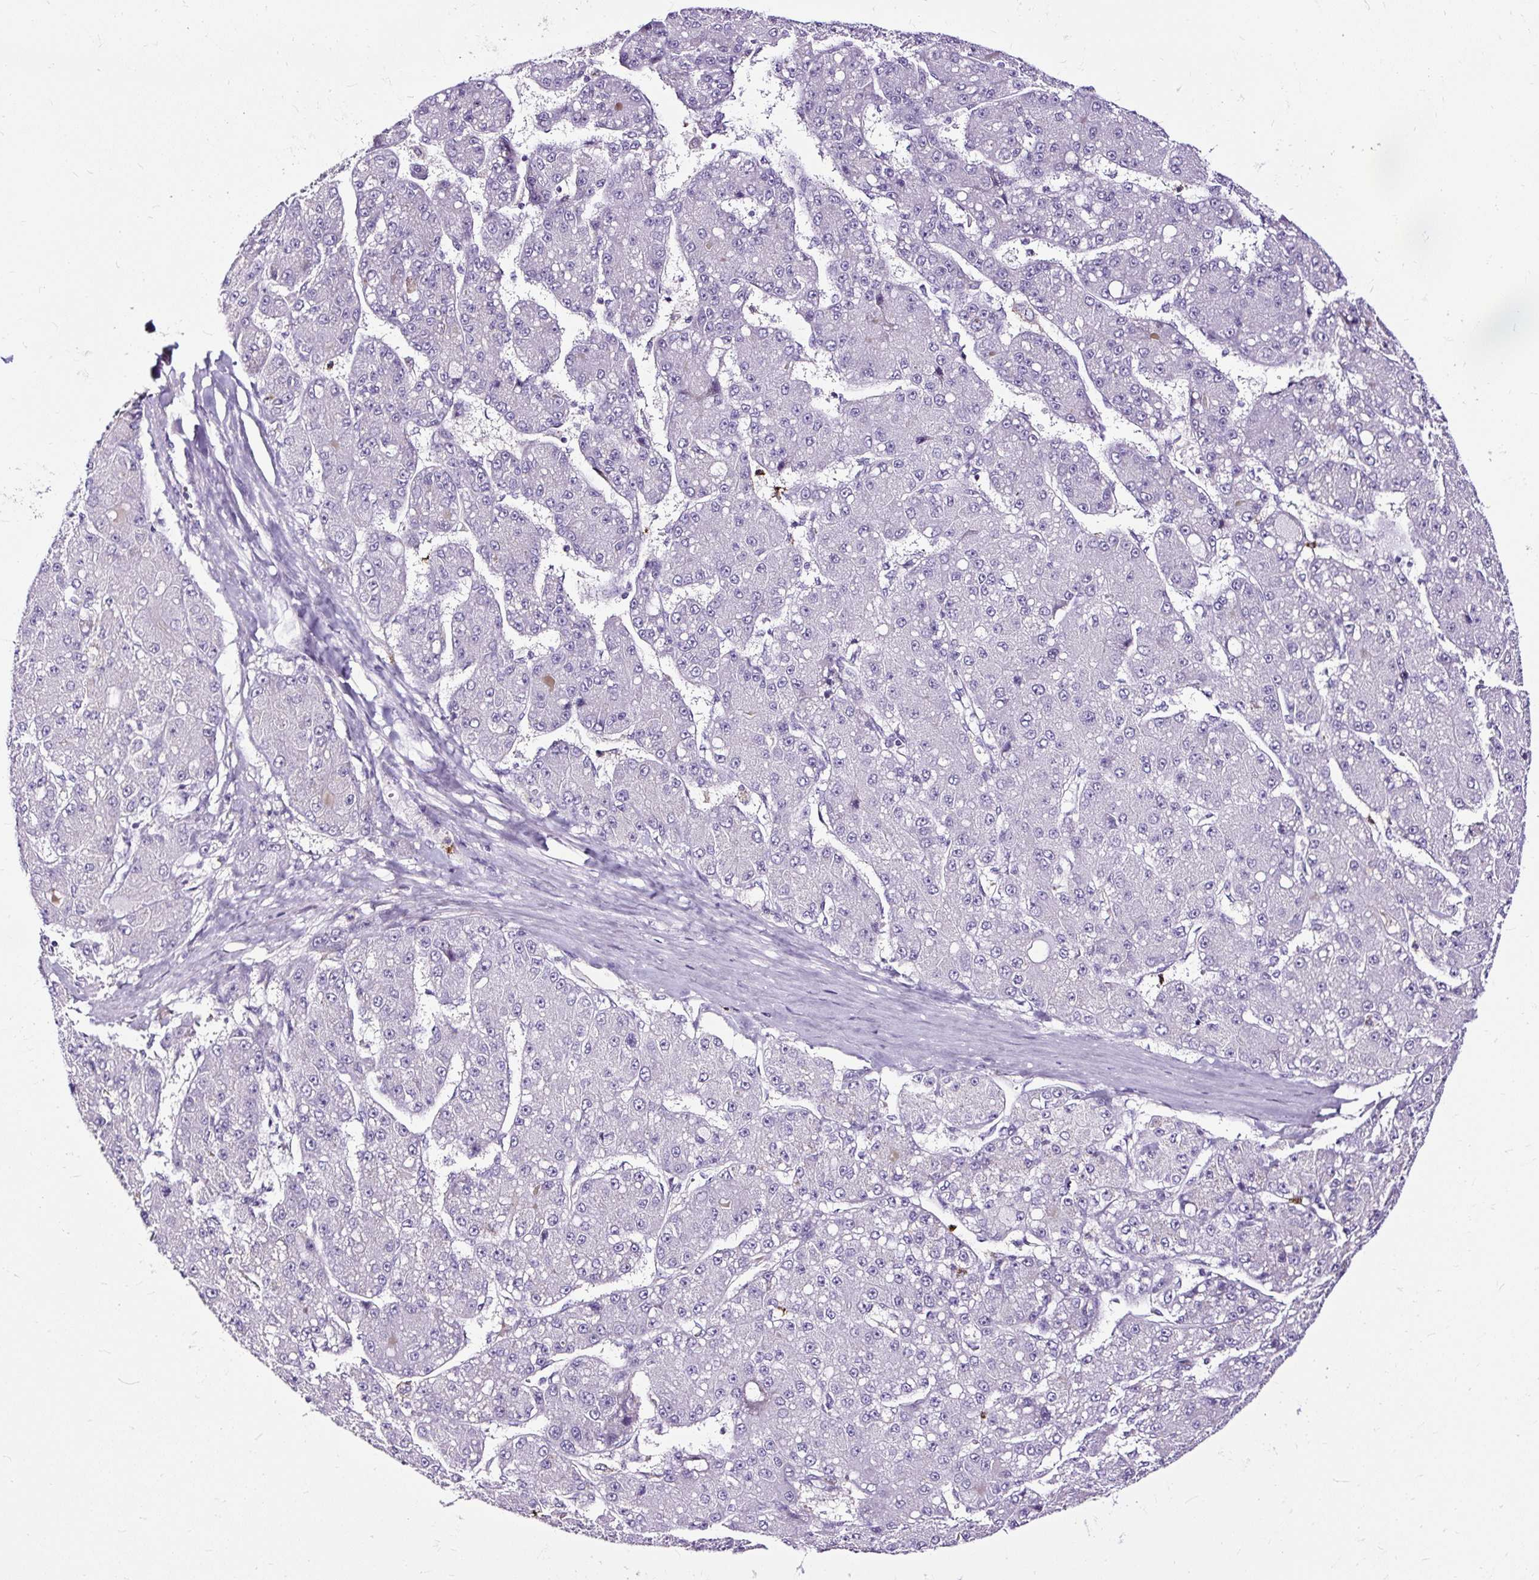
{"staining": {"intensity": "negative", "quantity": "none", "location": "none"}, "tissue": "liver cancer", "cell_type": "Tumor cells", "image_type": "cancer", "snomed": [{"axis": "morphology", "description": "Carcinoma, Hepatocellular, NOS"}, {"axis": "topography", "description": "Liver"}], "caption": "Immunohistochemical staining of human liver hepatocellular carcinoma demonstrates no significant staining in tumor cells.", "gene": "SLC7A8", "patient": {"sex": "male", "age": 67}}